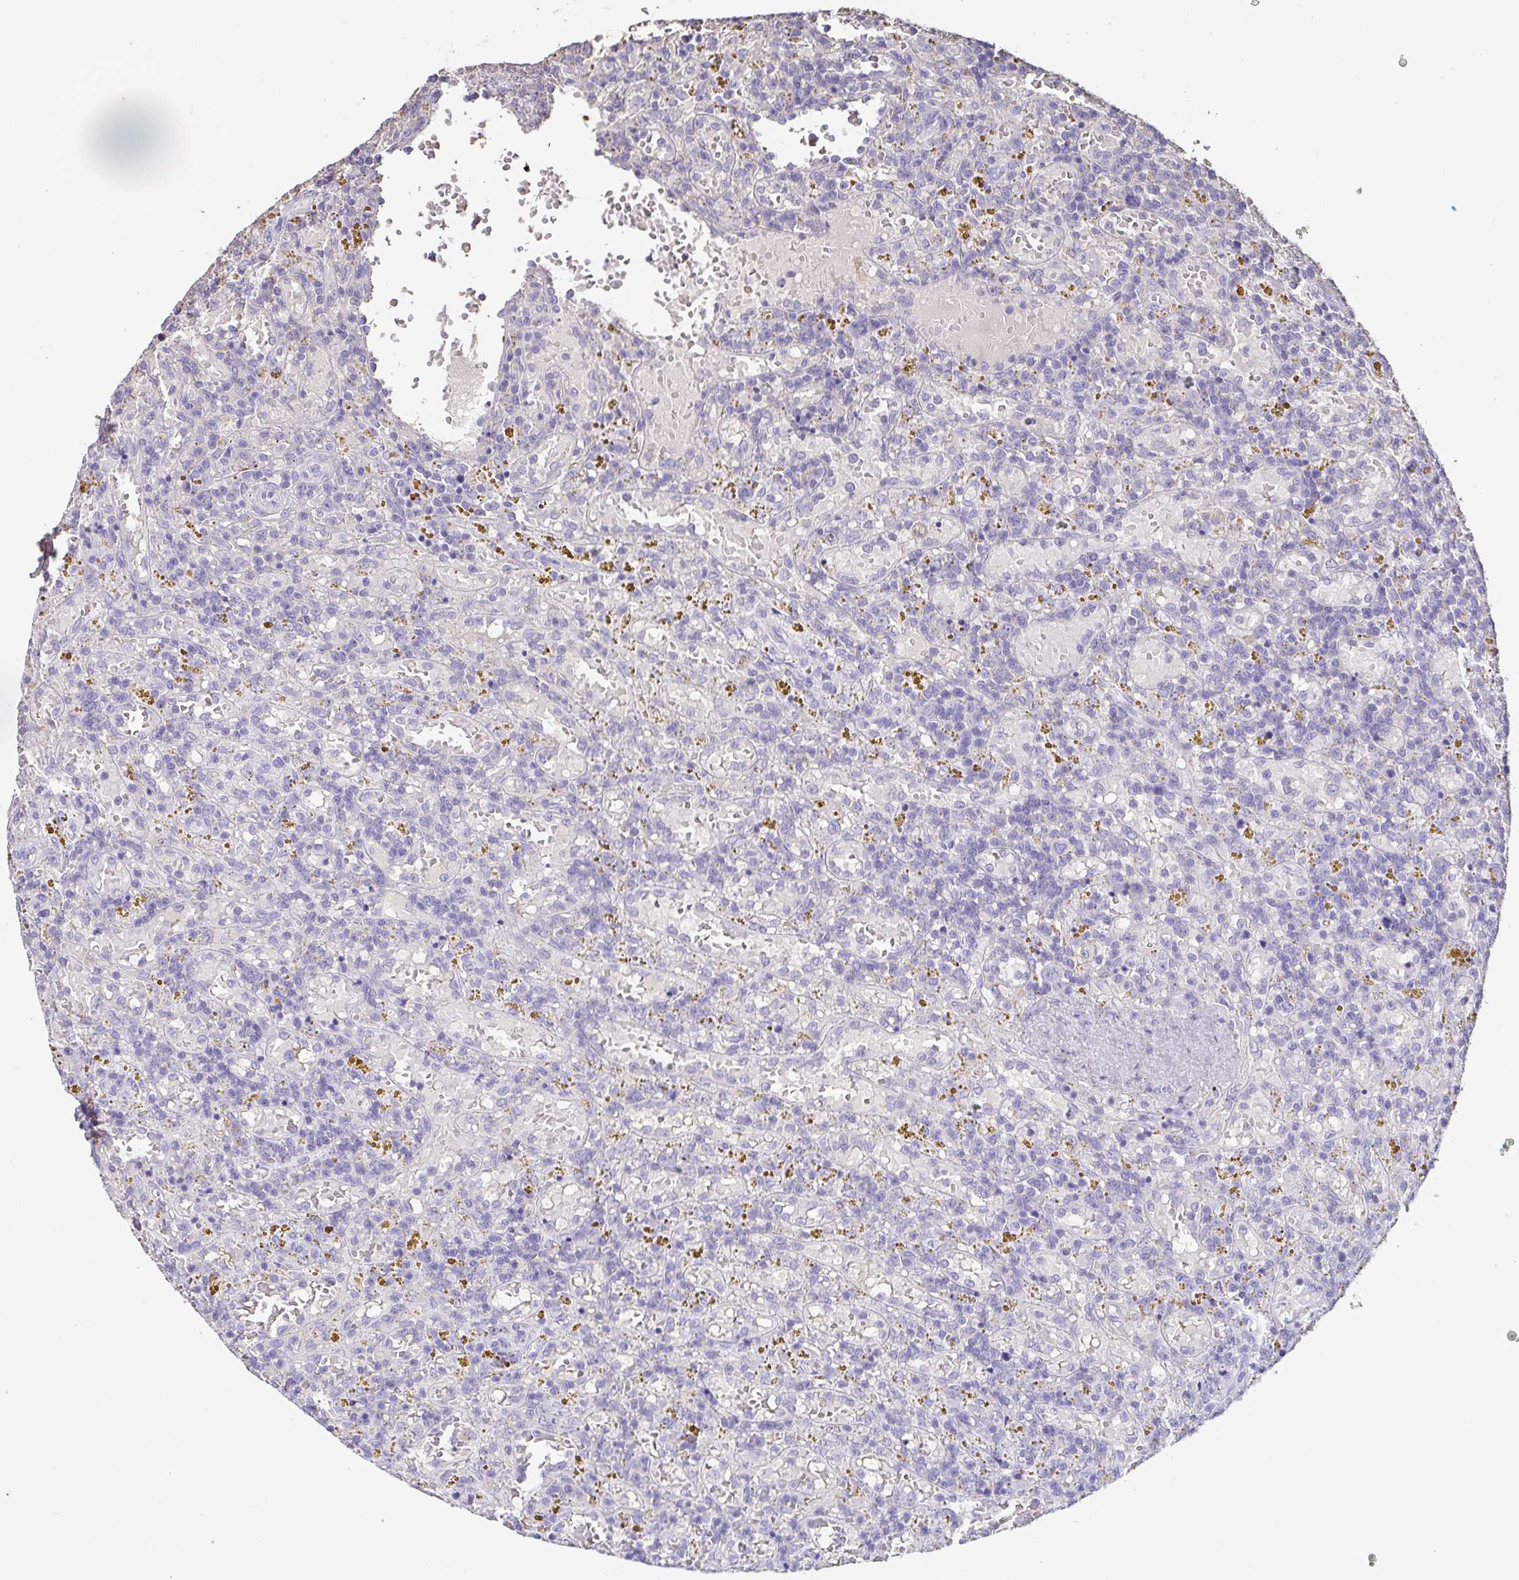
{"staining": {"intensity": "negative", "quantity": "none", "location": "none"}, "tissue": "lymphoma", "cell_type": "Tumor cells", "image_type": "cancer", "snomed": [{"axis": "morphology", "description": "Malignant lymphoma, non-Hodgkin's type, Low grade"}, {"axis": "topography", "description": "Spleen"}], "caption": "Tumor cells are negative for brown protein staining in lymphoma. The staining is performed using DAB (3,3'-diaminobenzidine) brown chromogen with nuclei counter-stained in using hematoxylin.", "gene": "BPIFA2", "patient": {"sex": "female", "age": 65}}